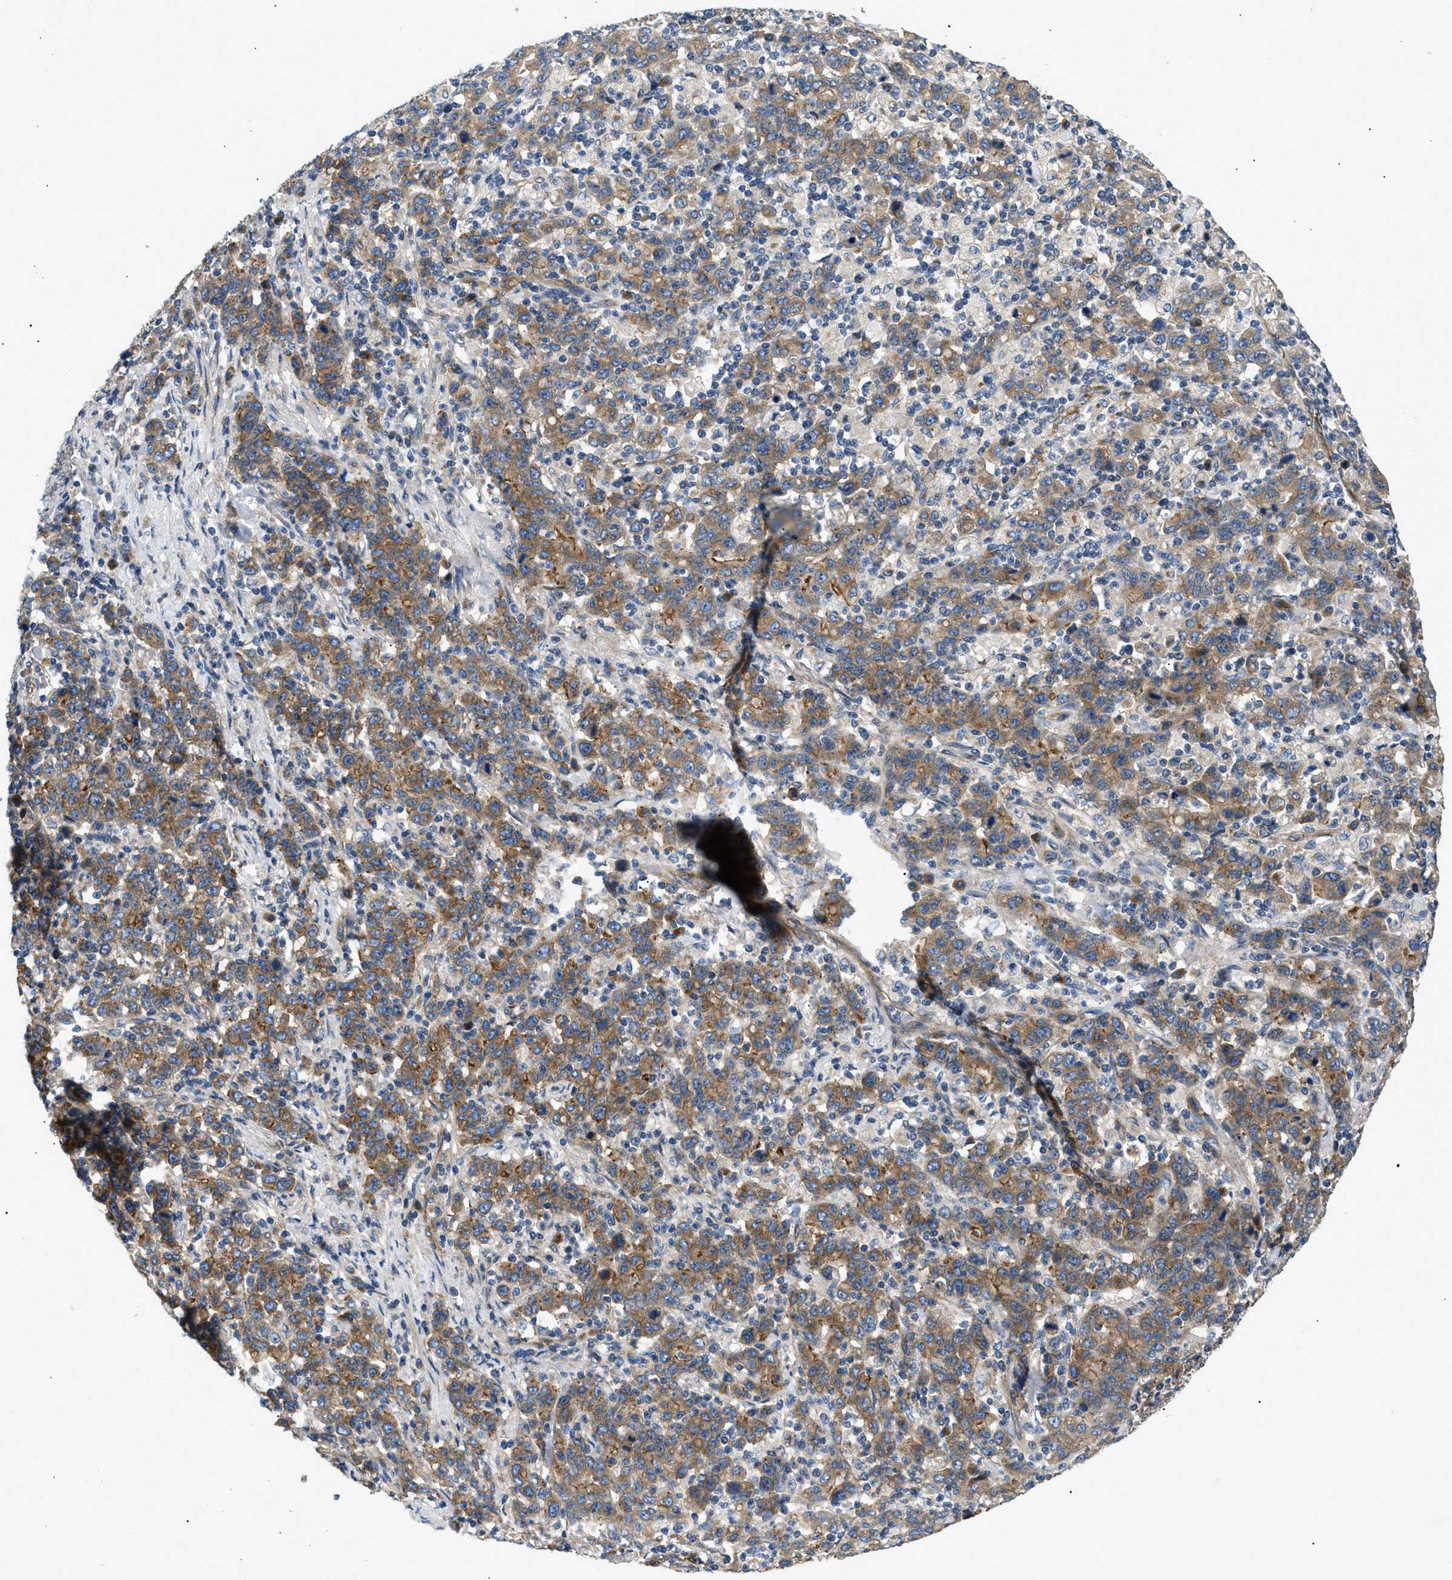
{"staining": {"intensity": "moderate", "quantity": ">75%", "location": "cytoplasmic/membranous"}, "tissue": "stomach cancer", "cell_type": "Tumor cells", "image_type": "cancer", "snomed": [{"axis": "morphology", "description": "Adenocarcinoma, NOS"}, {"axis": "topography", "description": "Stomach, upper"}], "caption": "Protein staining shows moderate cytoplasmic/membranous expression in approximately >75% of tumor cells in stomach cancer (adenocarcinoma).", "gene": "LYSMD3", "patient": {"sex": "male", "age": 69}}